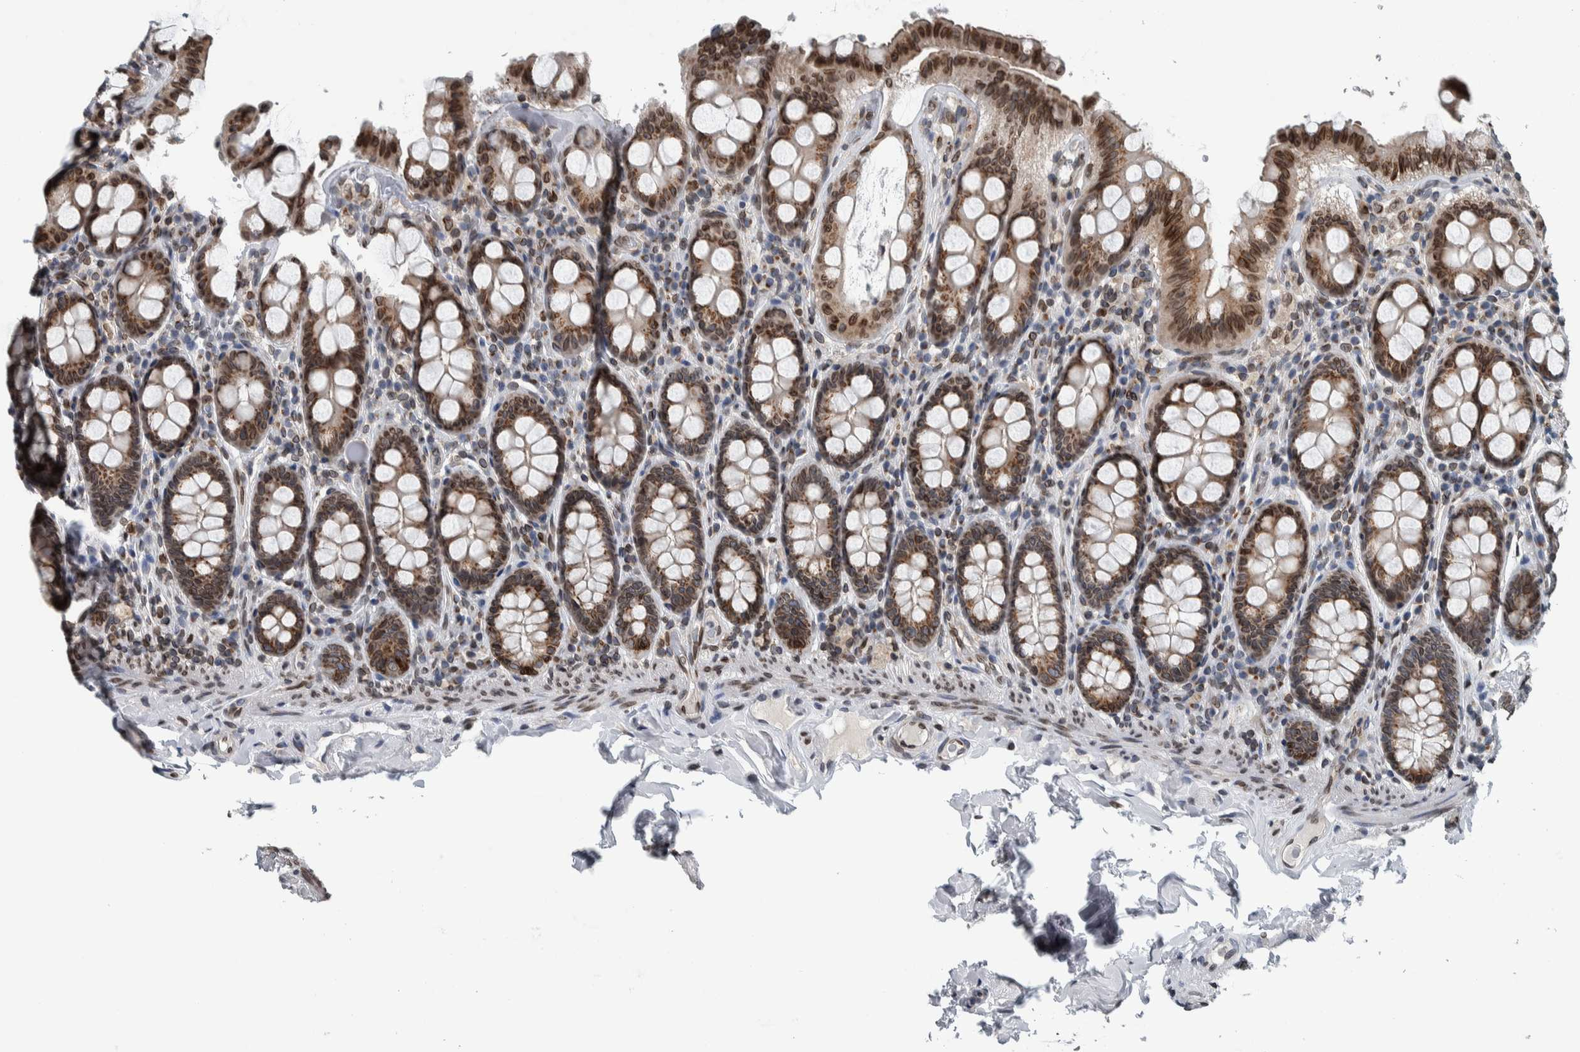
{"staining": {"intensity": "moderate", "quantity": ">75%", "location": "nuclear"}, "tissue": "colon", "cell_type": "Endothelial cells", "image_type": "normal", "snomed": [{"axis": "morphology", "description": "Normal tissue, NOS"}, {"axis": "topography", "description": "Colon"}, {"axis": "topography", "description": "Peripheral nerve tissue"}], "caption": "The micrograph exhibits staining of normal colon, revealing moderate nuclear protein positivity (brown color) within endothelial cells.", "gene": "FAM135B", "patient": {"sex": "female", "age": 61}}